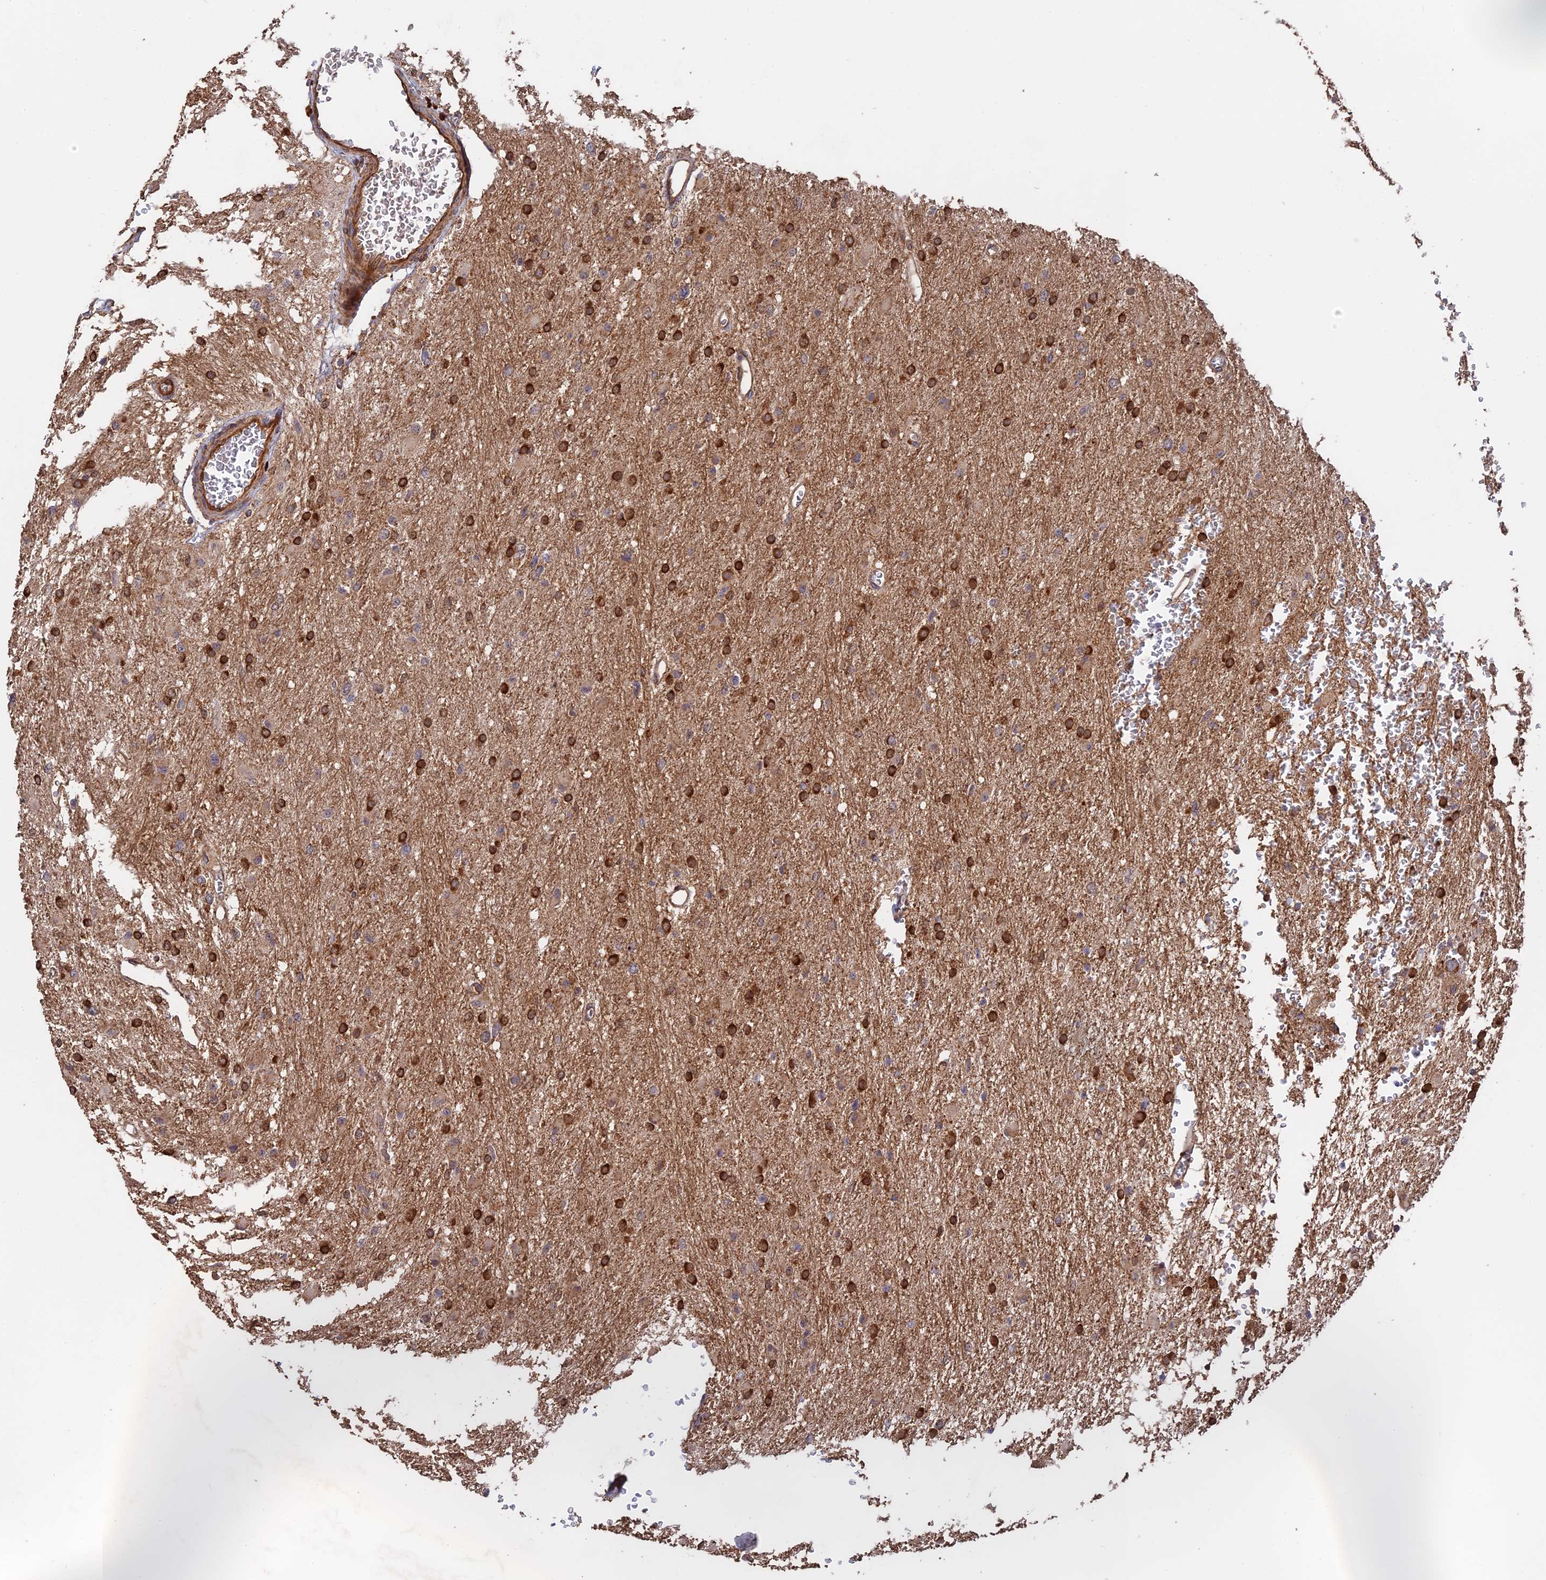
{"staining": {"intensity": "strong", "quantity": "25%-75%", "location": "cytoplasmic/membranous"}, "tissue": "glioma", "cell_type": "Tumor cells", "image_type": "cancer", "snomed": [{"axis": "morphology", "description": "Glioma, malignant, High grade"}, {"axis": "topography", "description": "Cerebral cortex"}], "caption": "Strong cytoplasmic/membranous protein positivity is identified in approximately 25%-75% of tumor cells in glioma.", "gene": "SAC3D1", "patient": {"sex": "female", "age": 36}}